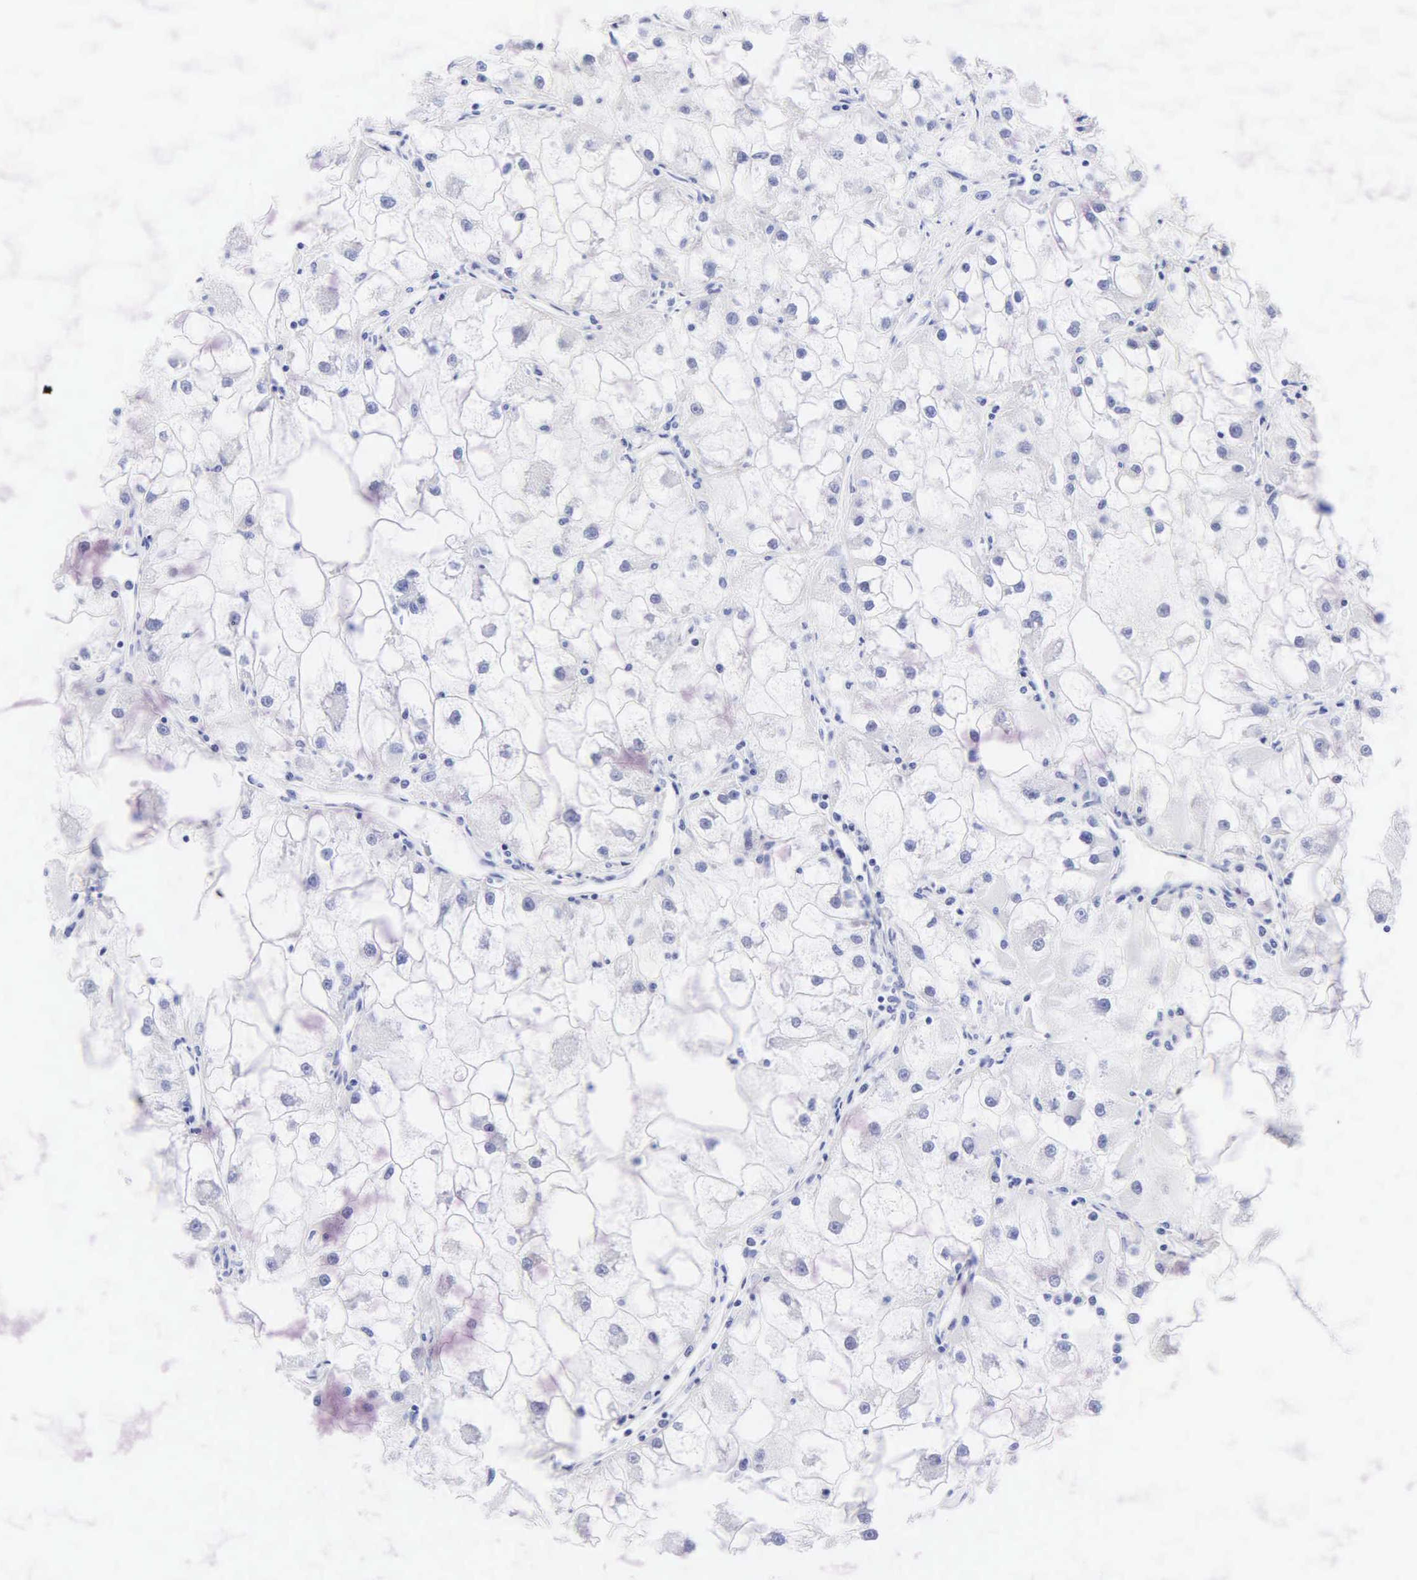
{"staining": {"intensity": "negative", "quantity": "none", "location": "none"}, "tissue": "renal cancer", "cell_type": "Tumor cells", "image_type": "cancer", "snomed": [{"axis": "morphology", "description": "Adenocarcinoma, NOS"}, {"axis": "topography", "description": "Kidney"}], "caption": "This is an IHC image of human renal cancer. There is no staining in tumor cells.", "gene": "DES", "patient": {"sex": "female", "age": 73}}